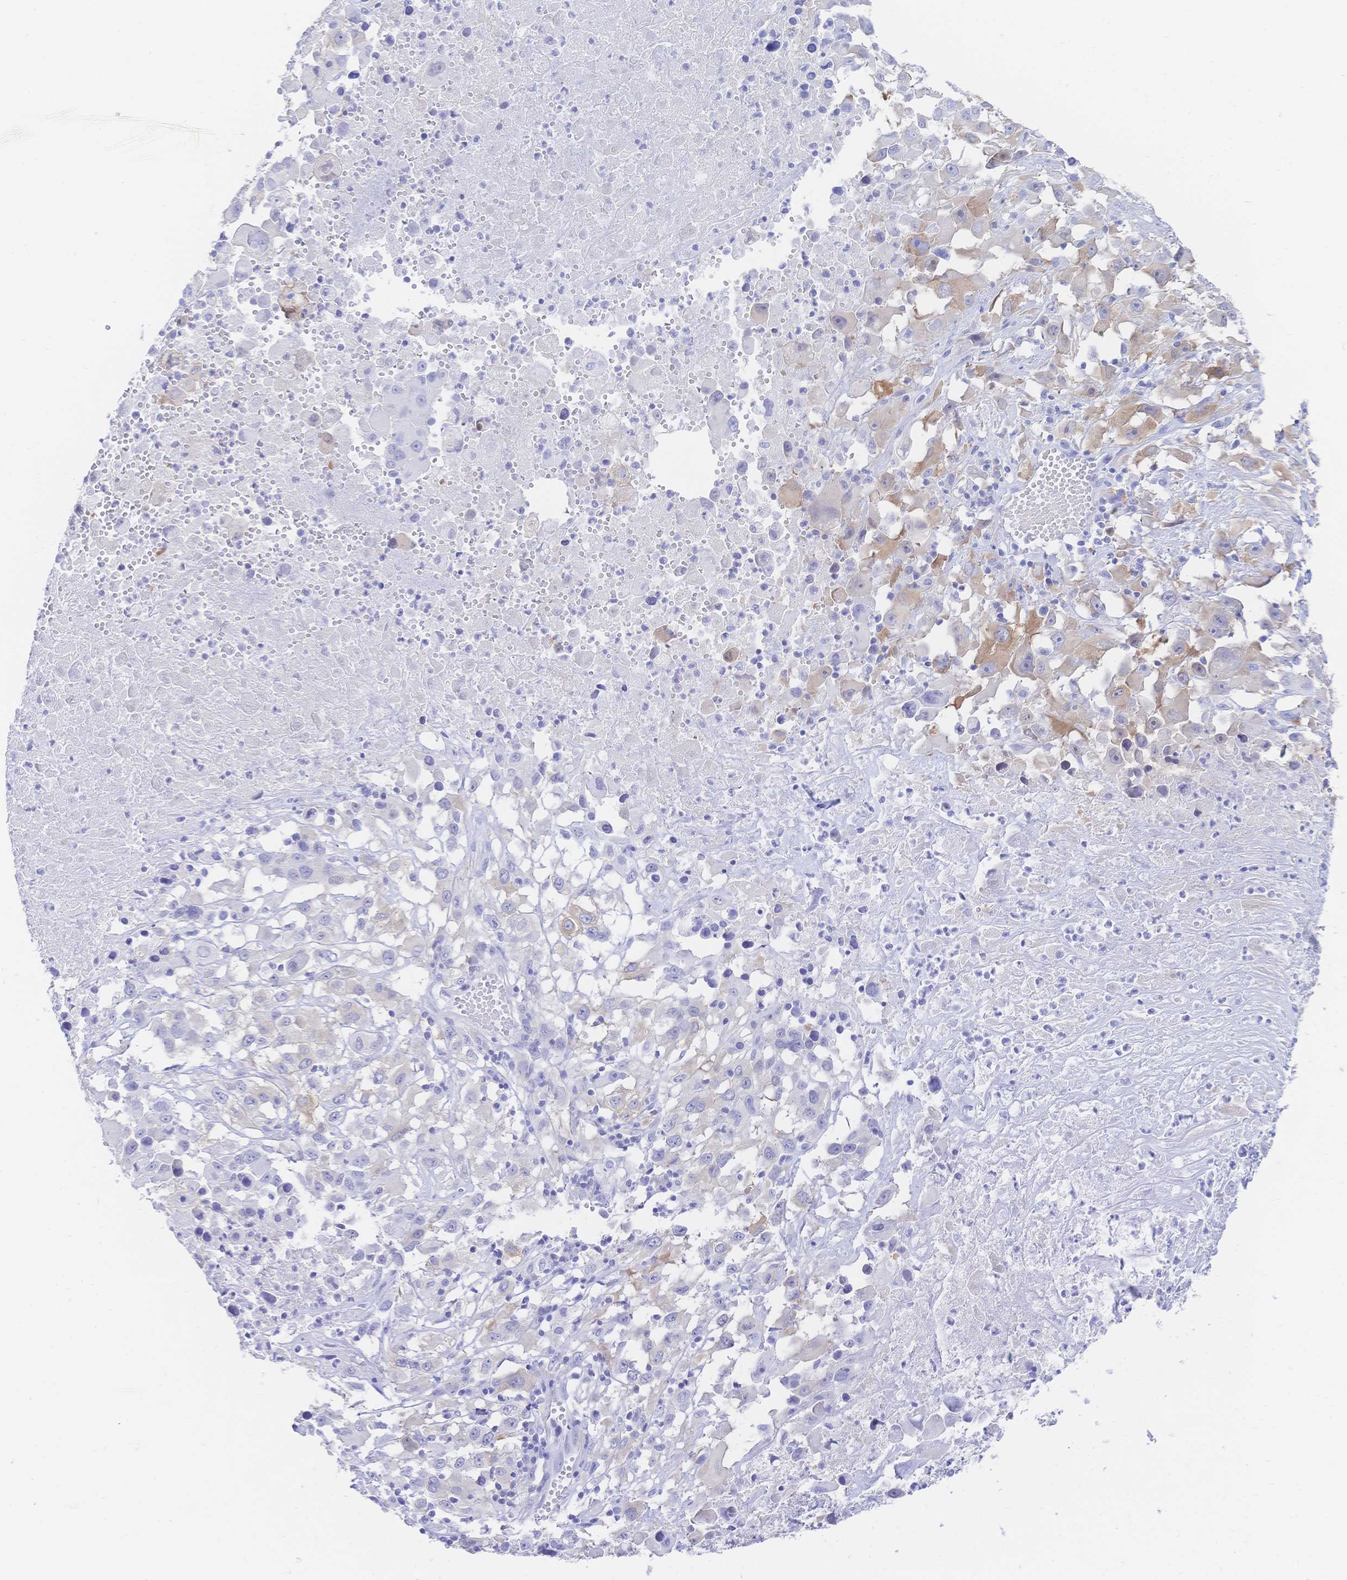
{"staining": {"intensity": "moderate", "quantity": "25%-75%", "location": "cytoplasmic/membranous"}, "tissue": "melanoma", "cell_type": "Tumor cells", "image_type": "cancer", "snomed": [{"axis": "morphology", "description": "Malignant melanoma, Metastatic site"}, {"axis": "topography", "description": "Soft tissue"}], "caption": "Protein staining reveals moderate cytoplasmic/membranous positivity in about 25%-75% of tumor cells in melanoma.", "gene": "RRM1", "patient": {"sex": "male", "age": 50}}